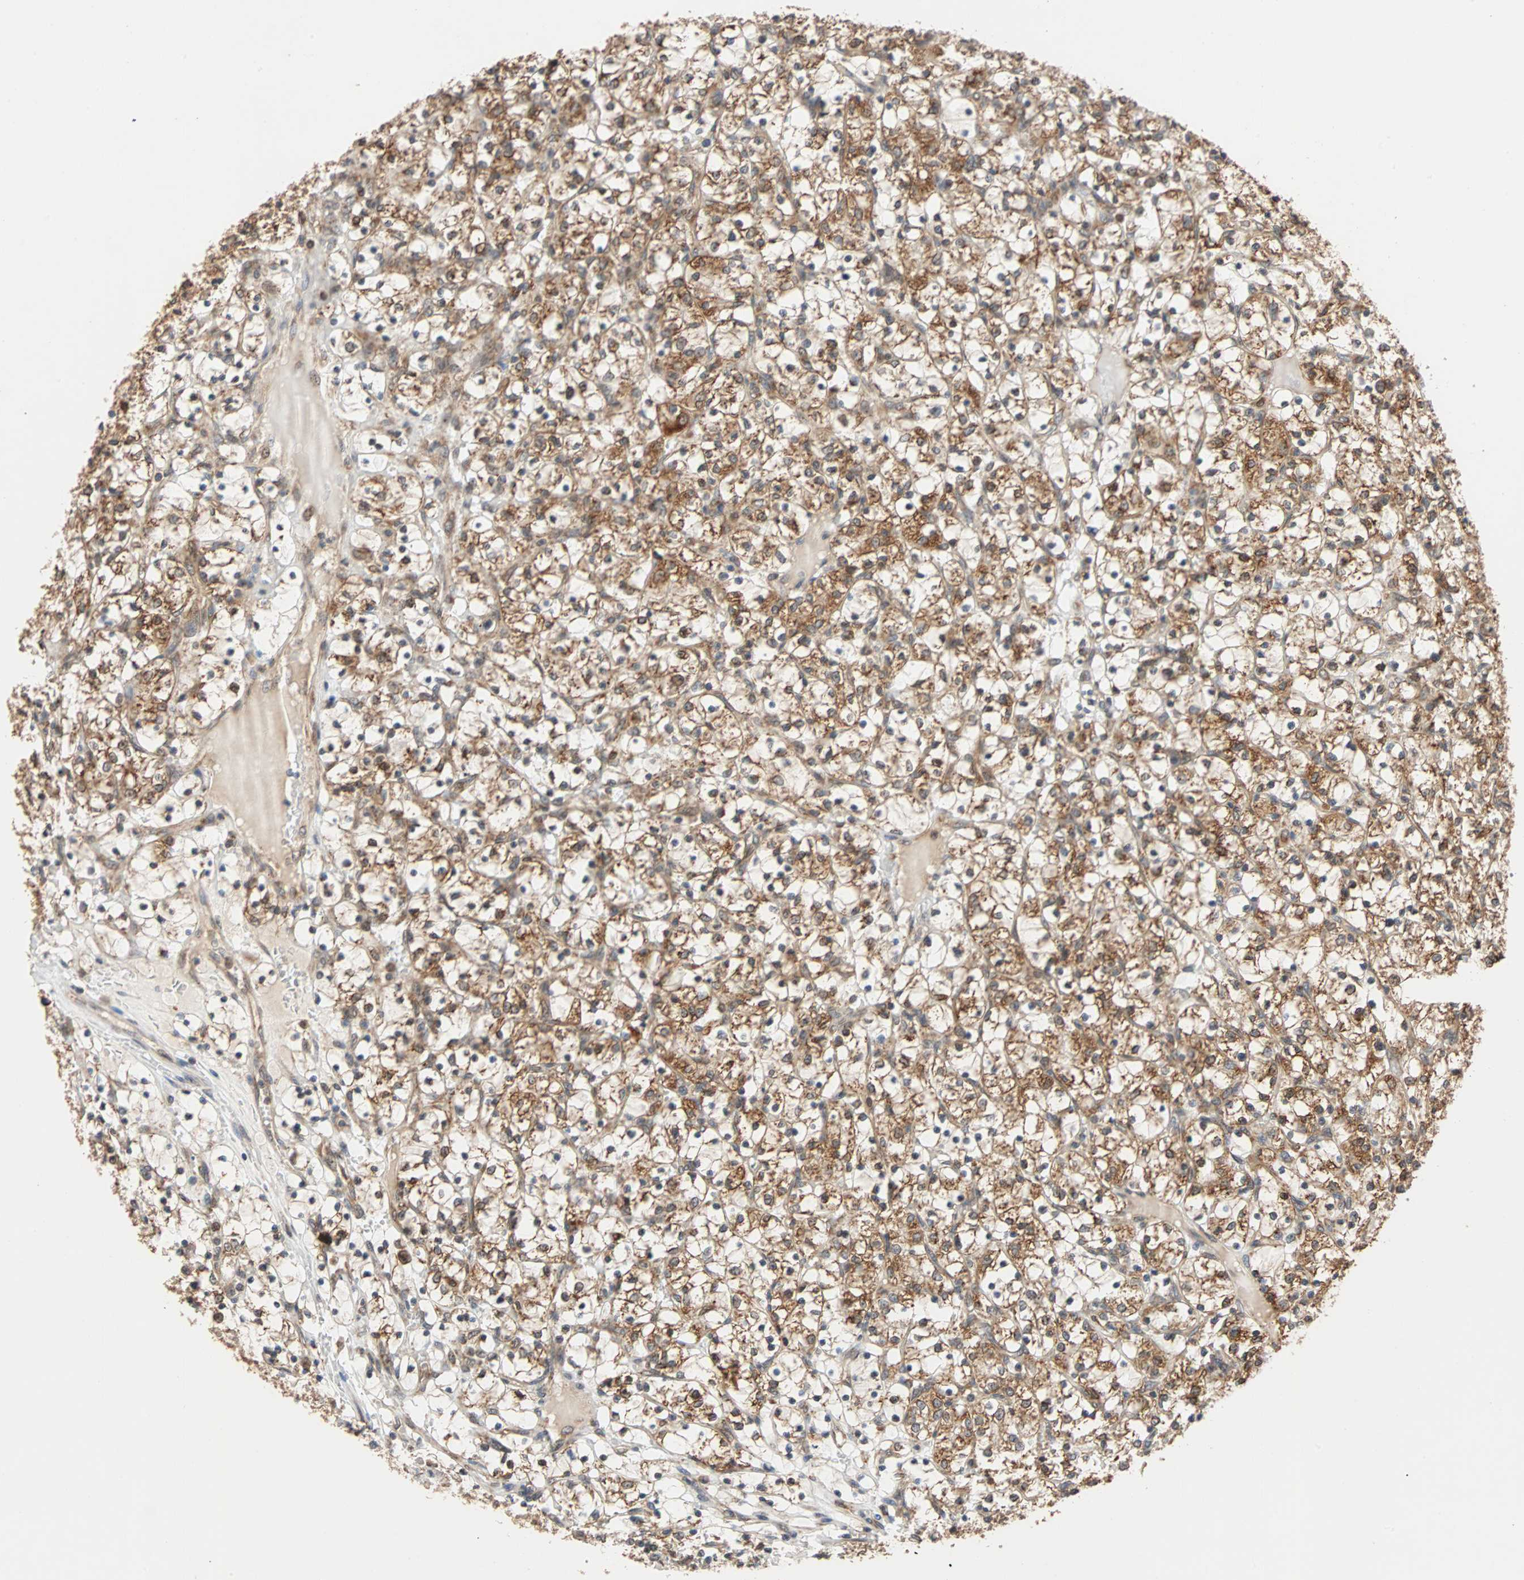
{"staining": {"intensity": "moderate", "quantity": ">75%", "location": "cytoplasmic/membranous"}, "tissue": "renal cancer", "cell_type": "Tumor cells", "image_type": "cancer", "snomed": [{"axis": "morphology", "description": "Adenocarcinoma, NOS"}, {"axis": "topography", "description": "Kidney"}], "caption": "Moderate cytoplasmic/membranous expression for a protein is identified in about >75% of tumor cells of renal cancer (adenocarcinoma) using immunohistochemistry.", "gene": "AUP1", "patient": {"sex": "female", "age": 69}}